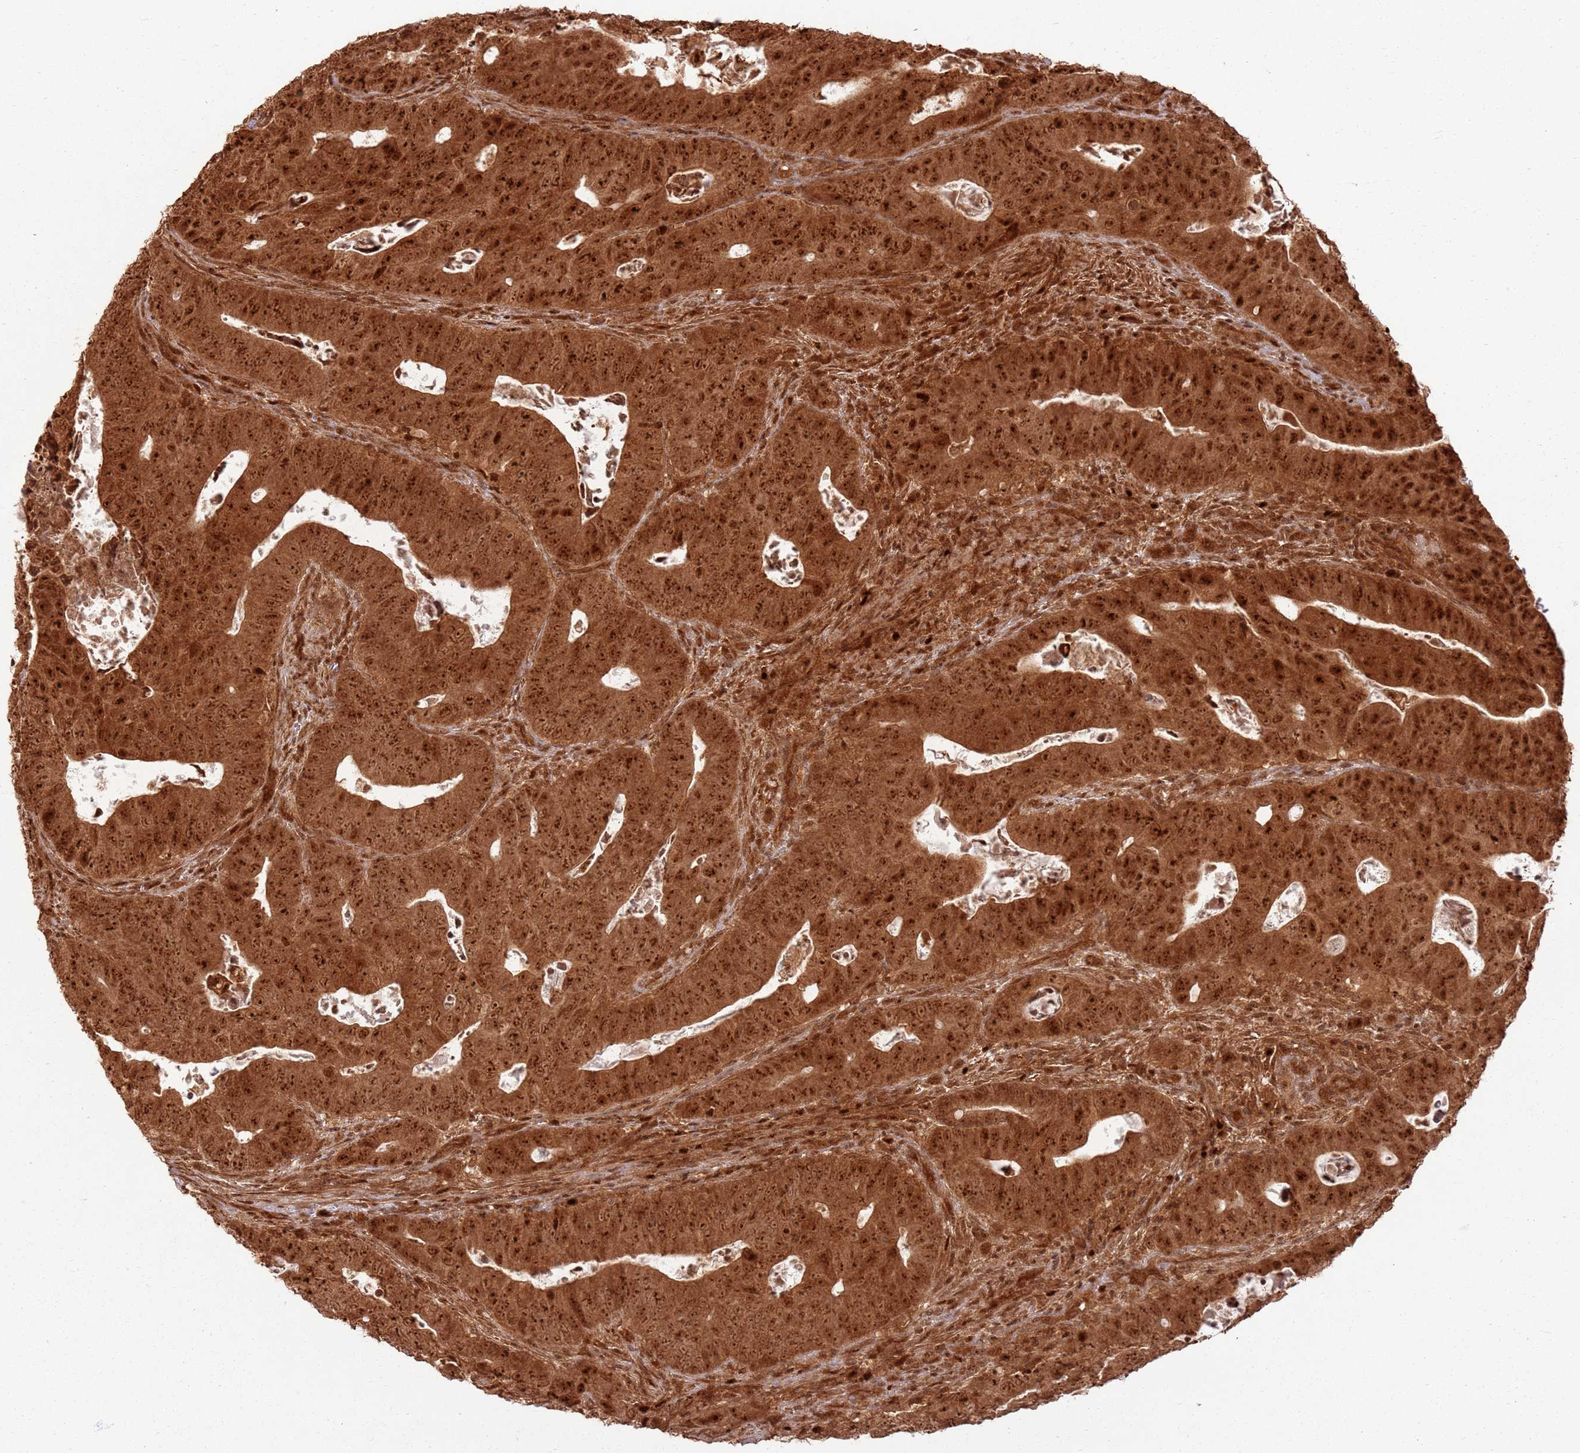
{"staining": {"intensity": "strong", "quantity": ">75%", "location": "cytoplasmic/membranous,nuclear"}, "tissue": "colorectal cancer", "cell_type": "Tumor cells", "image_type": "cancer", "snomed": [{"axis": "morphology", "description": "Adenocarcinoma, NOS"}, {"axis": "topography", "description": "Rectum"}], "caption": "Strong cytoplasmic/membranous and nuclear expression for a protein is present in about >75% of tumor cells of colorectal cancer (adenocarcinoma) using IHC.", "gene": "TBC1D13", "patient": {"sex": "female", "age": 75}}